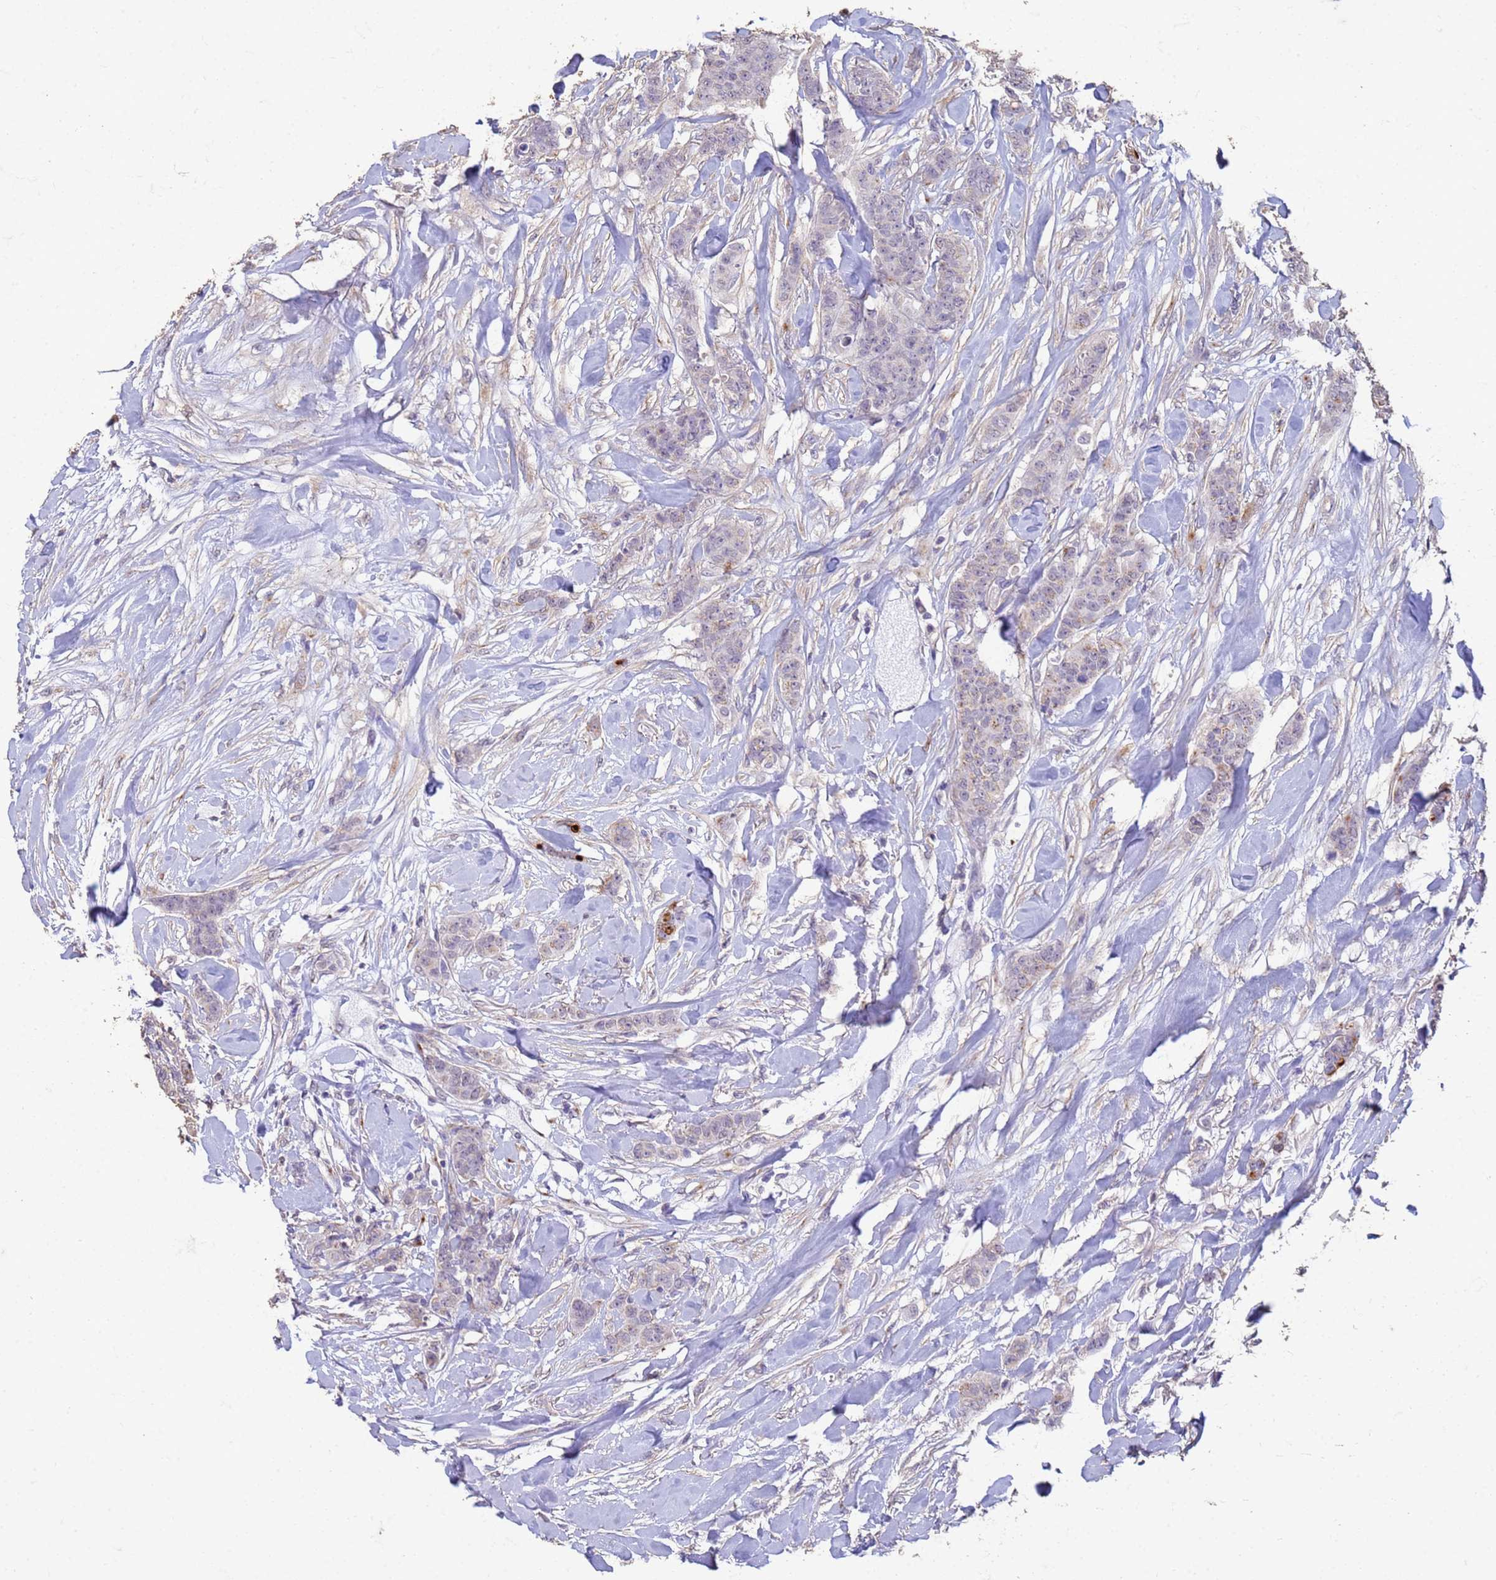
{"staining": {"intensity": "weak", "quantity": "<25%", "location": "cytoplasmic/membranous"}, "tissue": "breast cancer", "cell_type": "Tumor cells", "image_type": "cancer", "snomed": [{"axis": "morphology", "description": "Duct carcinoma"}, {"axis": "topography", "description": "Breast"}], "caption": "Breast intraductal carcinoma stained for a protein using immunohistochemistry shows no positivity tumor cells.", "gene": "SLC25A15", "patient": {"sex": "female", "age": 40}}